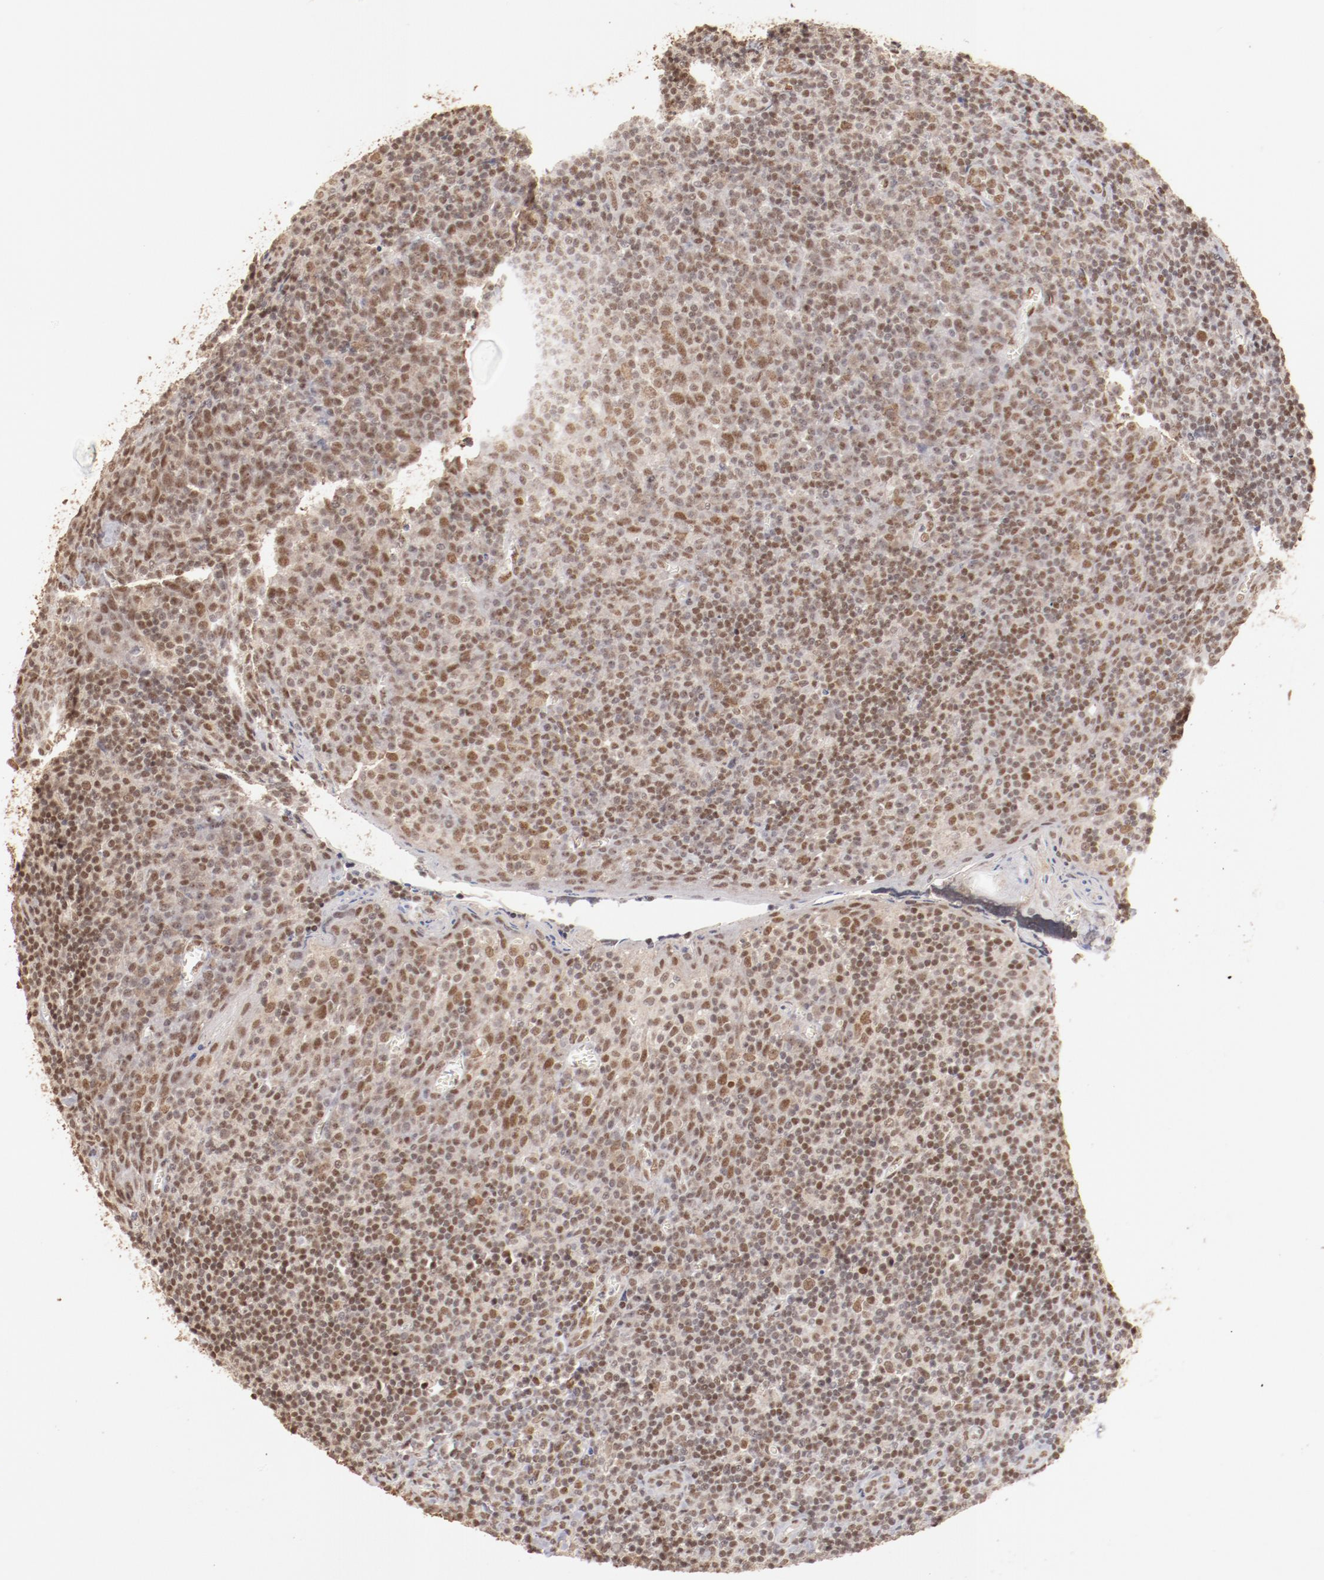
{"staining": {"intensity": "weak", "quantity": ">75%", "location": "nuclear"}, "tissue": "tonsil", "cell_type": "Germinal center cells", "image_type": "normal", "snomed": [{"axis": "morphology", "description": "Normal tissue, NOS"}, {"axis": "topography", "description": "Tonsil"}], "caption": "This image shows IHC staining of unremarkable tonsil, with low weak nuclear positivity in about >75% of germinal center cells.", "gene": "CLOCK", "patient": {"sex": "male", "age": 20}}